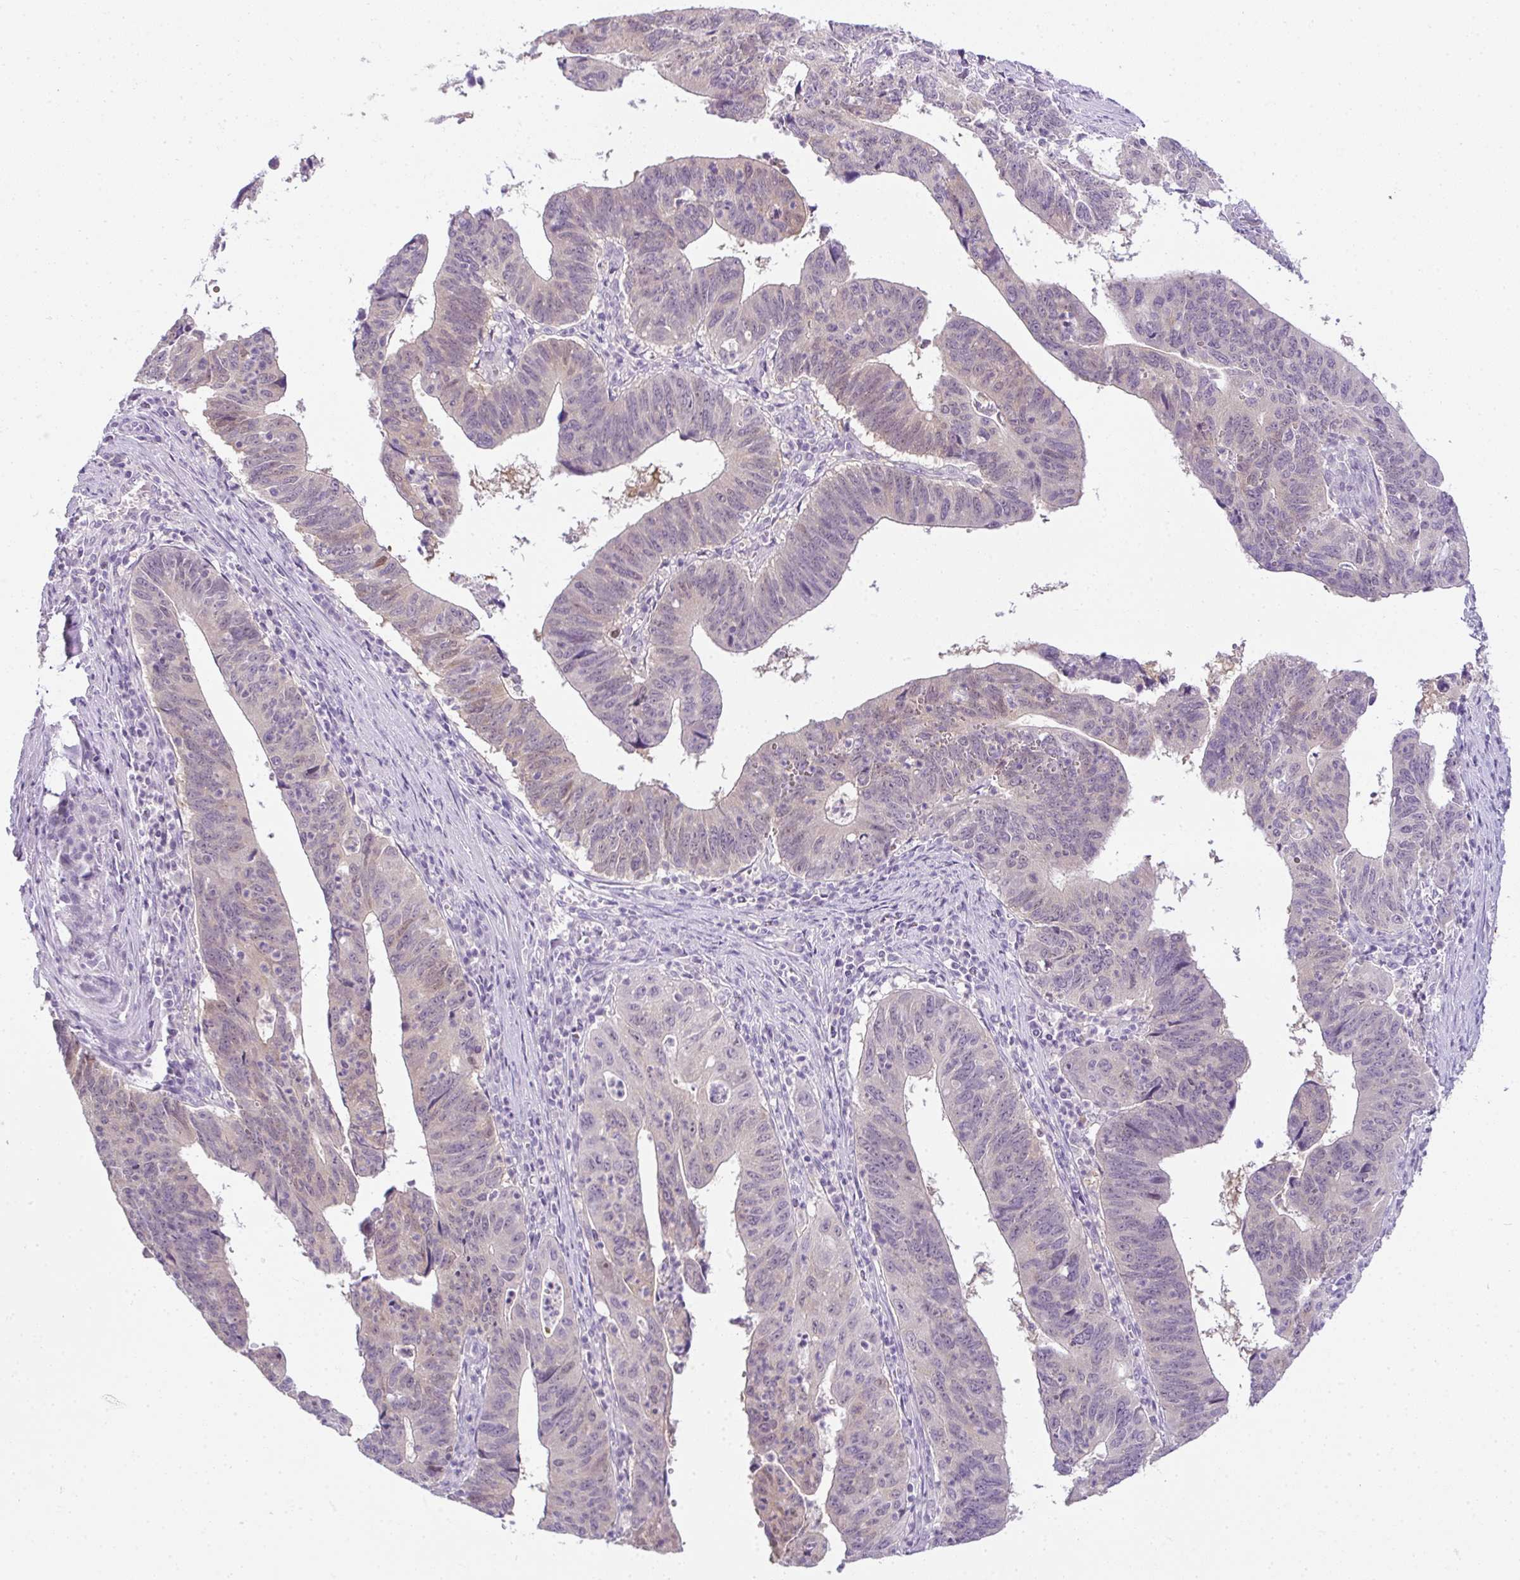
{"staining": {"intensity": "weak", "quantity": "<25%", "location": "cytoplasmic/membranous,nuclear"}, "tissue": "stomach cancer", "cell_type": "Tumor cells", "image_type": "cancer", "snomed": [{"axis": "morphology", "description": "Adenocarcinoma, NOS"}, {"axis": "topography", "description": "Stomach"}], "caption": "Adenocarcinoma (stomach) was stained to show a protein in brown. There is no significant expression in tumor cells.", "gene": "CMPK1", "patient": {"sex": "male", "age": 59}}